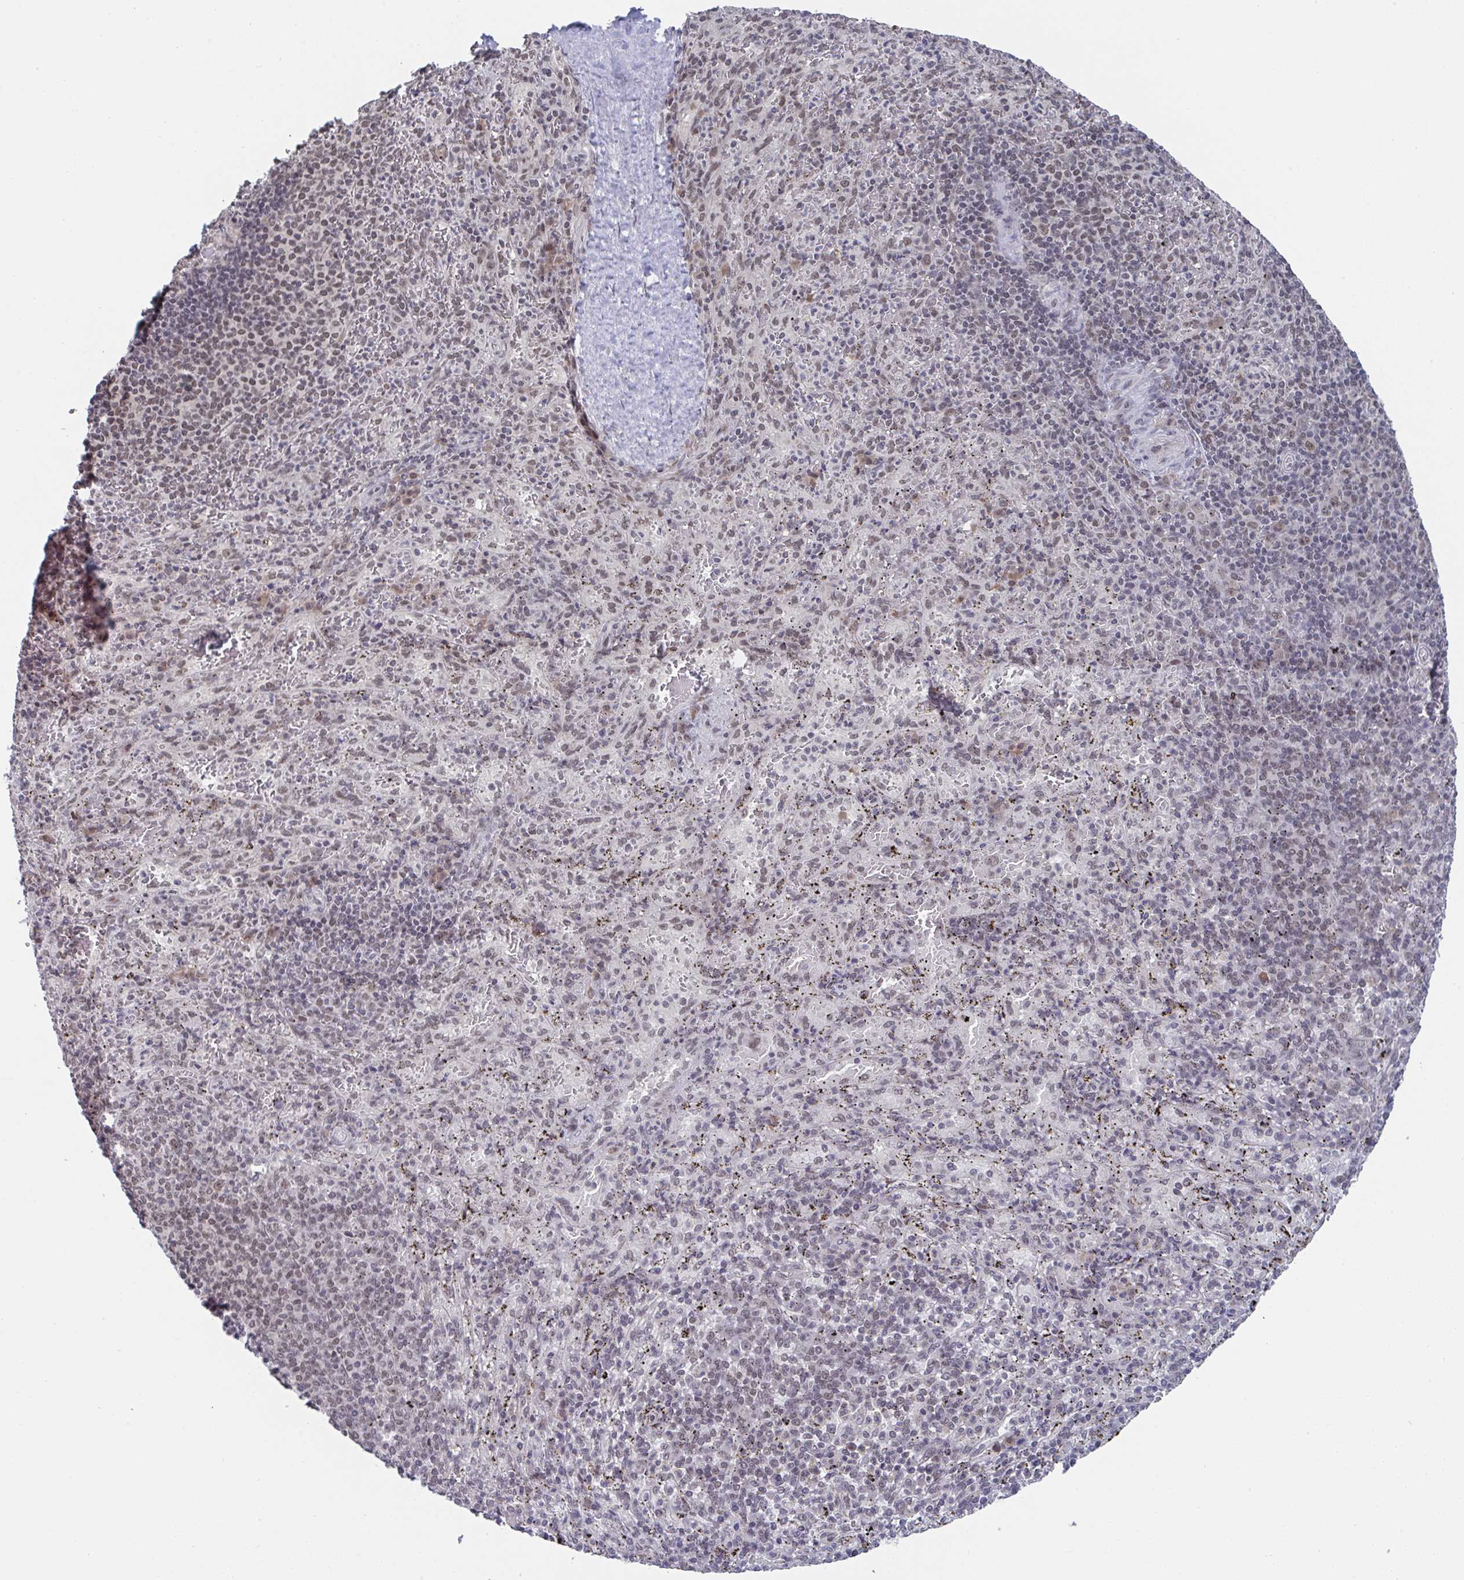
{"staining": {"intensity": "weak", "quantity": "25%-75%", "location": "nuclear"}, "tissue": "spleen", "cell_type": "Cells in red pulp", "image_type": "normal", "snomed": [{"axis": "morphology", "description": "Normal tissue, NOS"}, {"axis": "topography", "description": "Spleen"}], "caption": "A histopathology image of human spleen stained for a protein reveals weak nuclear brown staining in cells in red pulp. (DAB (3,3'-diaminobenzidine) = brown stain, brightfield microscopy at high magnification).", "gene": "JMJD1C", "patient": {"sex": "male", "age": 57}}